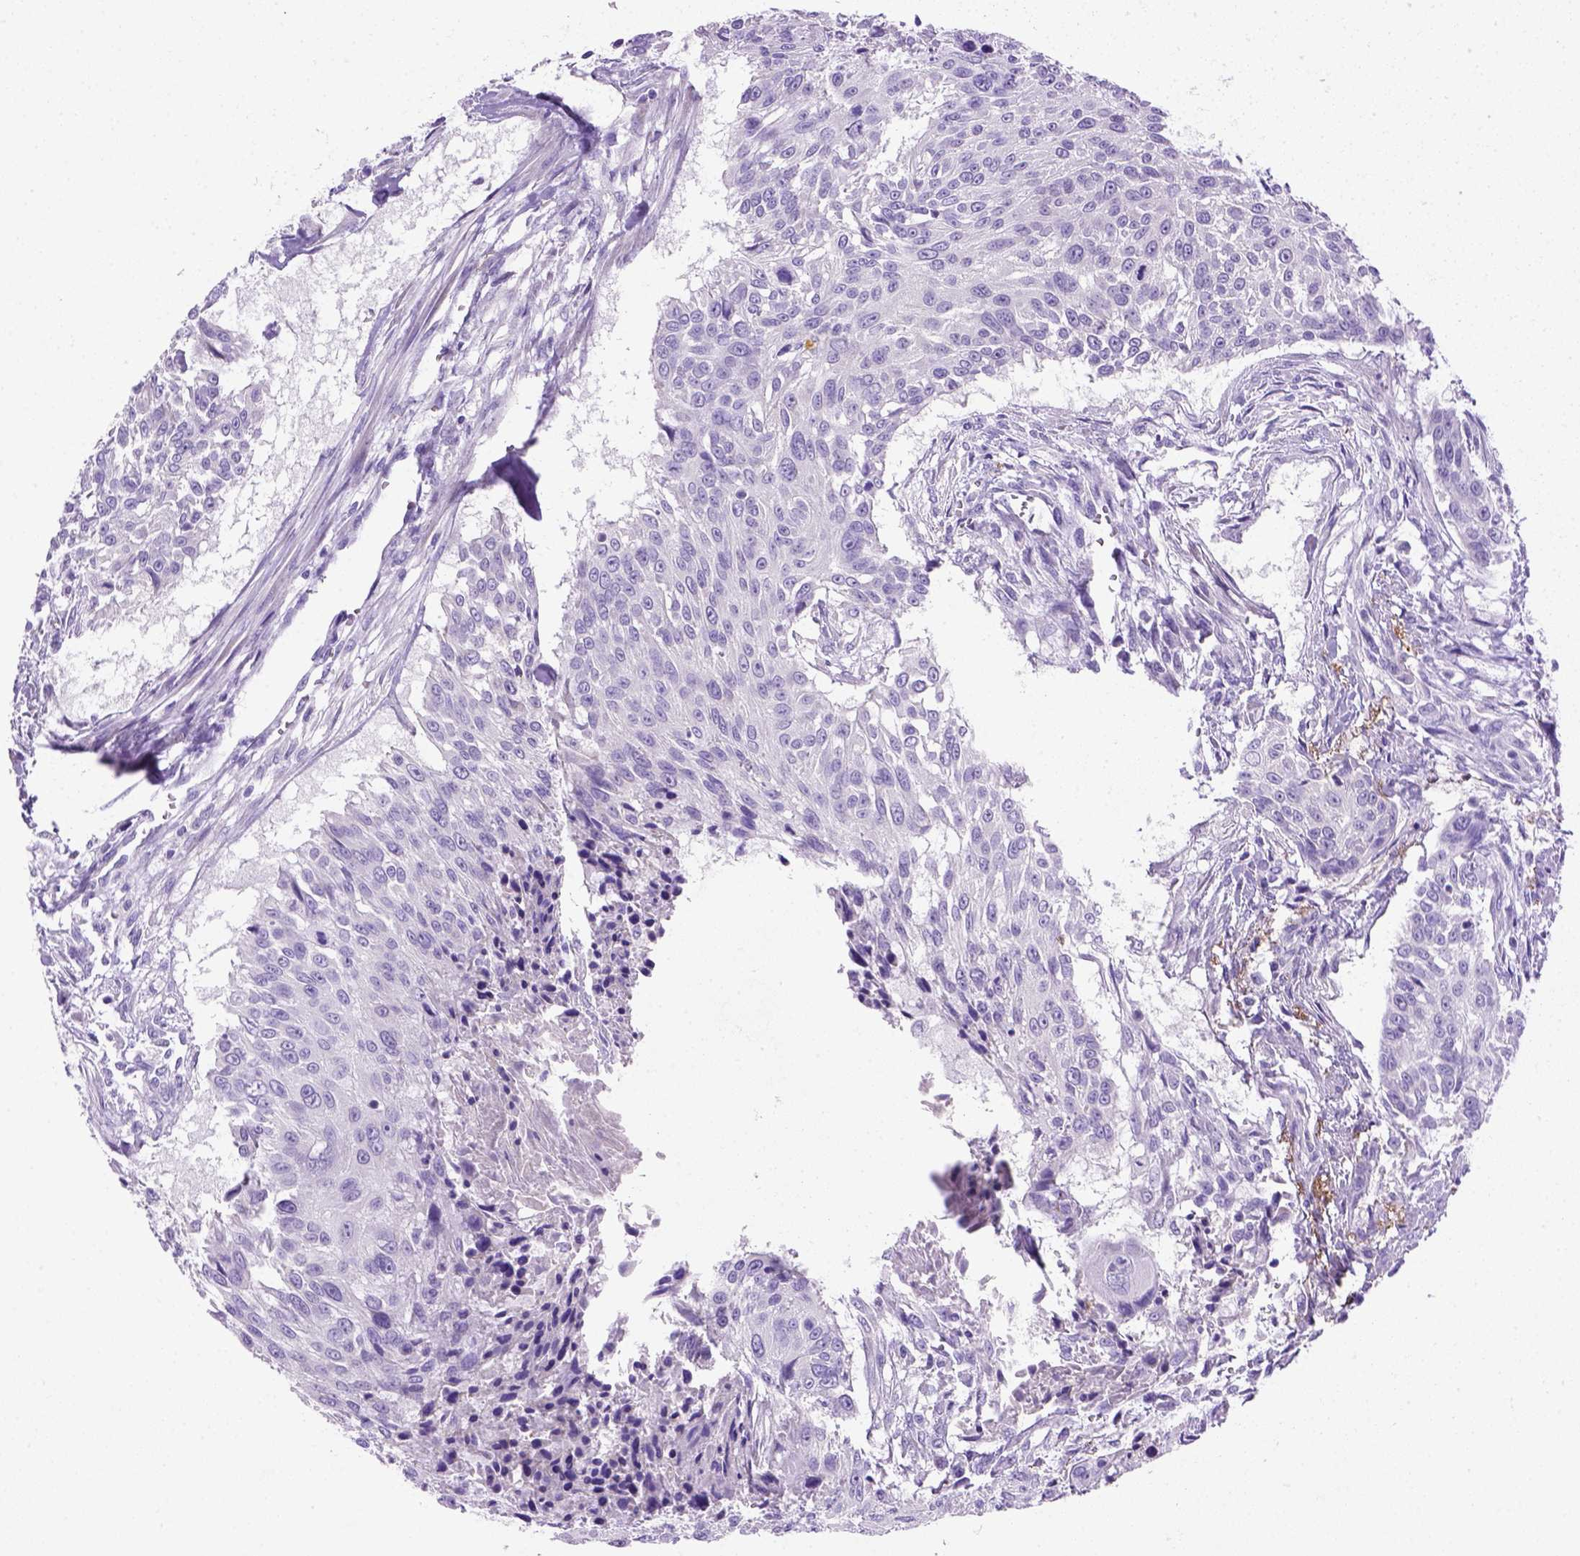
{"staining": {"intensity": "negative", "quantity": "none", "location": "none"}, "tissue": "urothelial cancer", "cell_type": "Tumor cells", "image_type": "cancer", "snomed": [{"axis": "morphology", "description": "Urothelial carcinoma, NOS"}, {"axis": "topography", "description": "Urinary bladder"}], "caption": "Tumor cells are negative for brown protein staining in transitional cell carcinoma.", "gene": "SIRPD", "patient": {"sex": "male", "age": 55}}